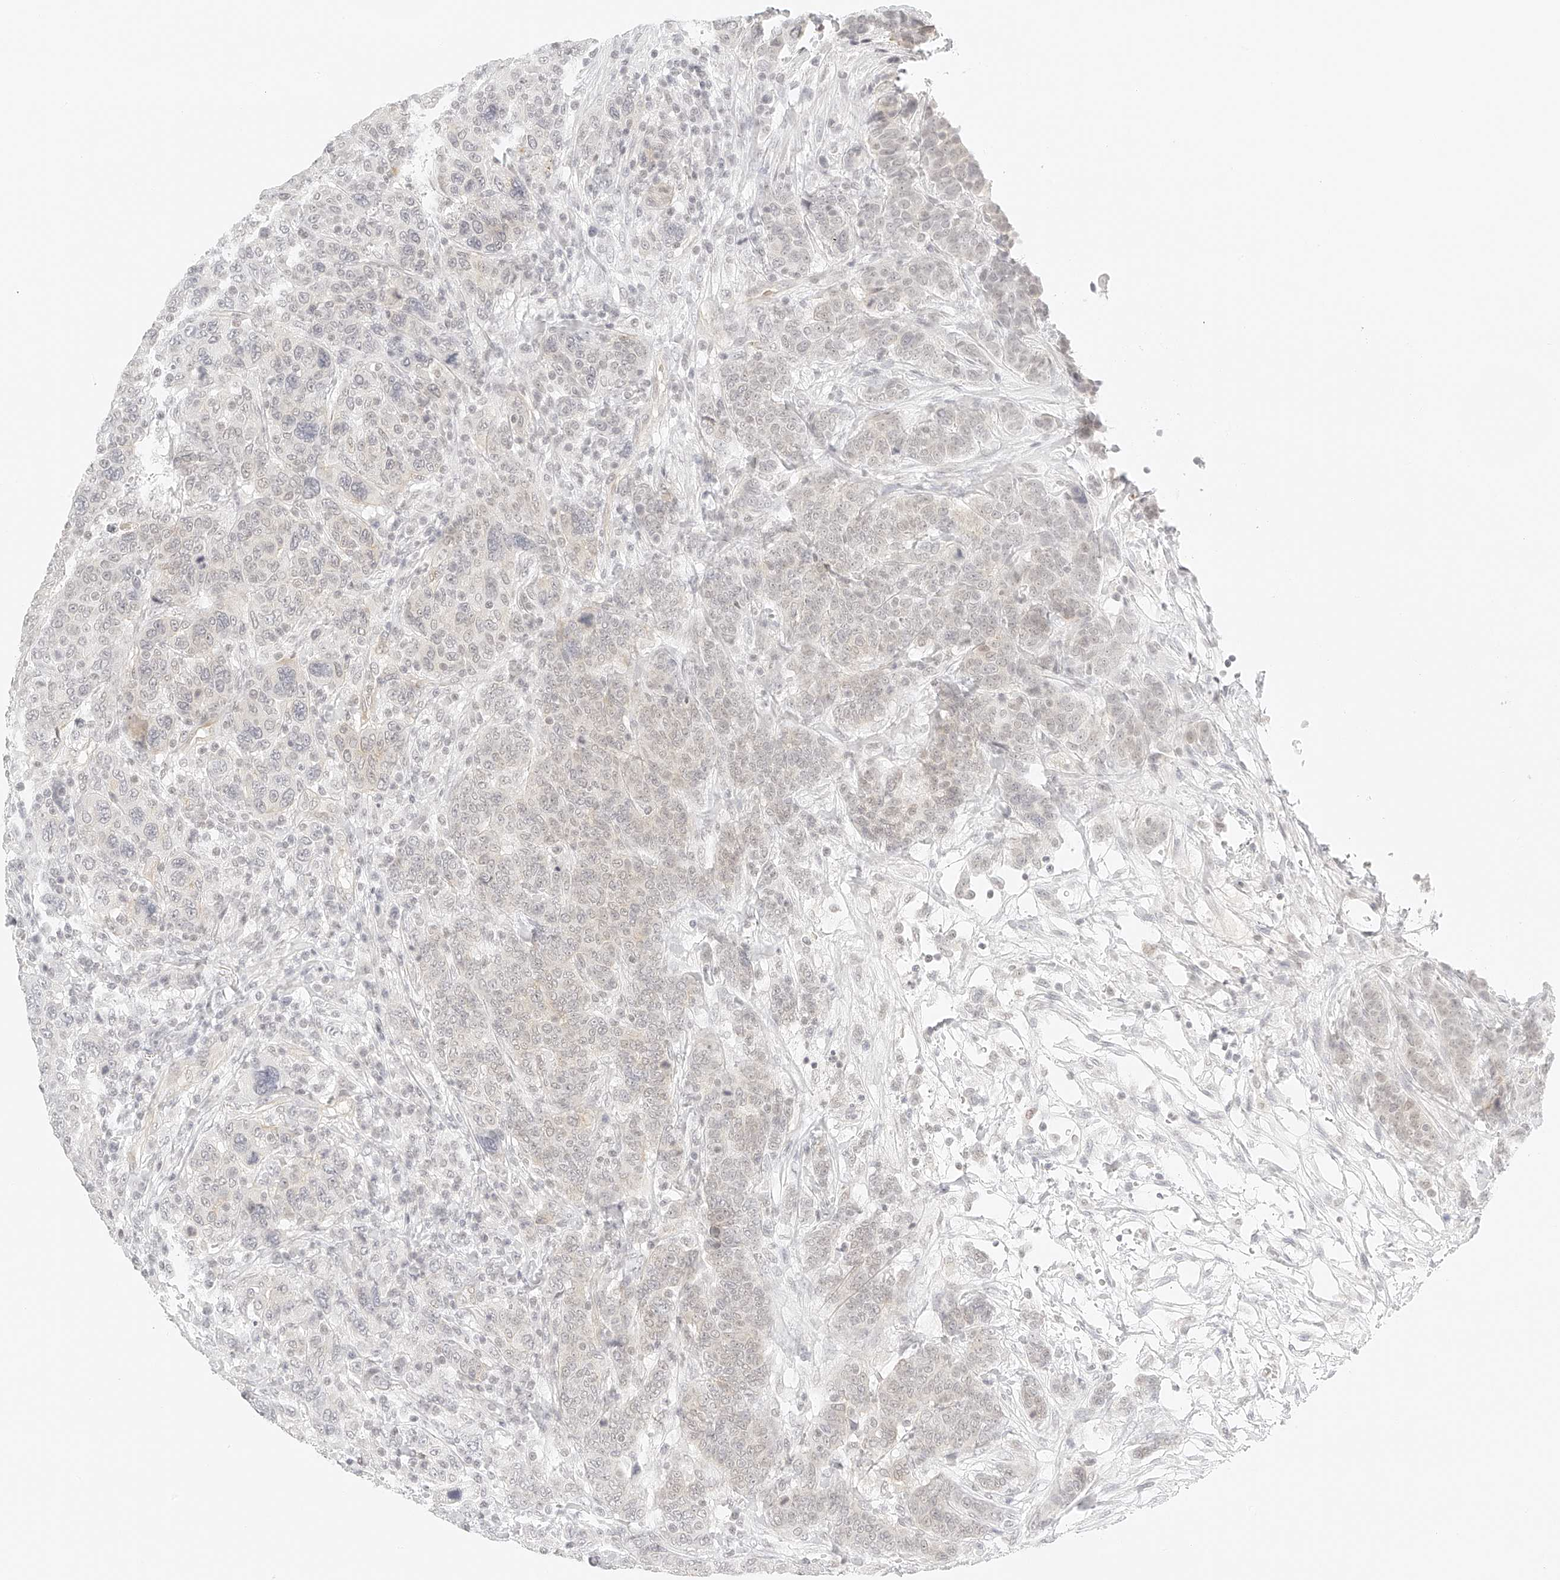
{"staining": {"intensity": "weak", "quantity": "<25%", "location": "cytoplasmic/membranous"}, "tissue": "breast cancer", "cell_type": "Tumor cells", "image_type": "cancer", "snomed": [{"axis": "morphology", "description": "Duct carcinoma"}, {"axis": "topography", "description": "Breast"}], "caption": "The image demonstrates no significant expression in tumor cells of breast cancer (invasive ductal carcinoma).", "gene": "ZFP69", "patient": {"sex": "female", "age": 37}}